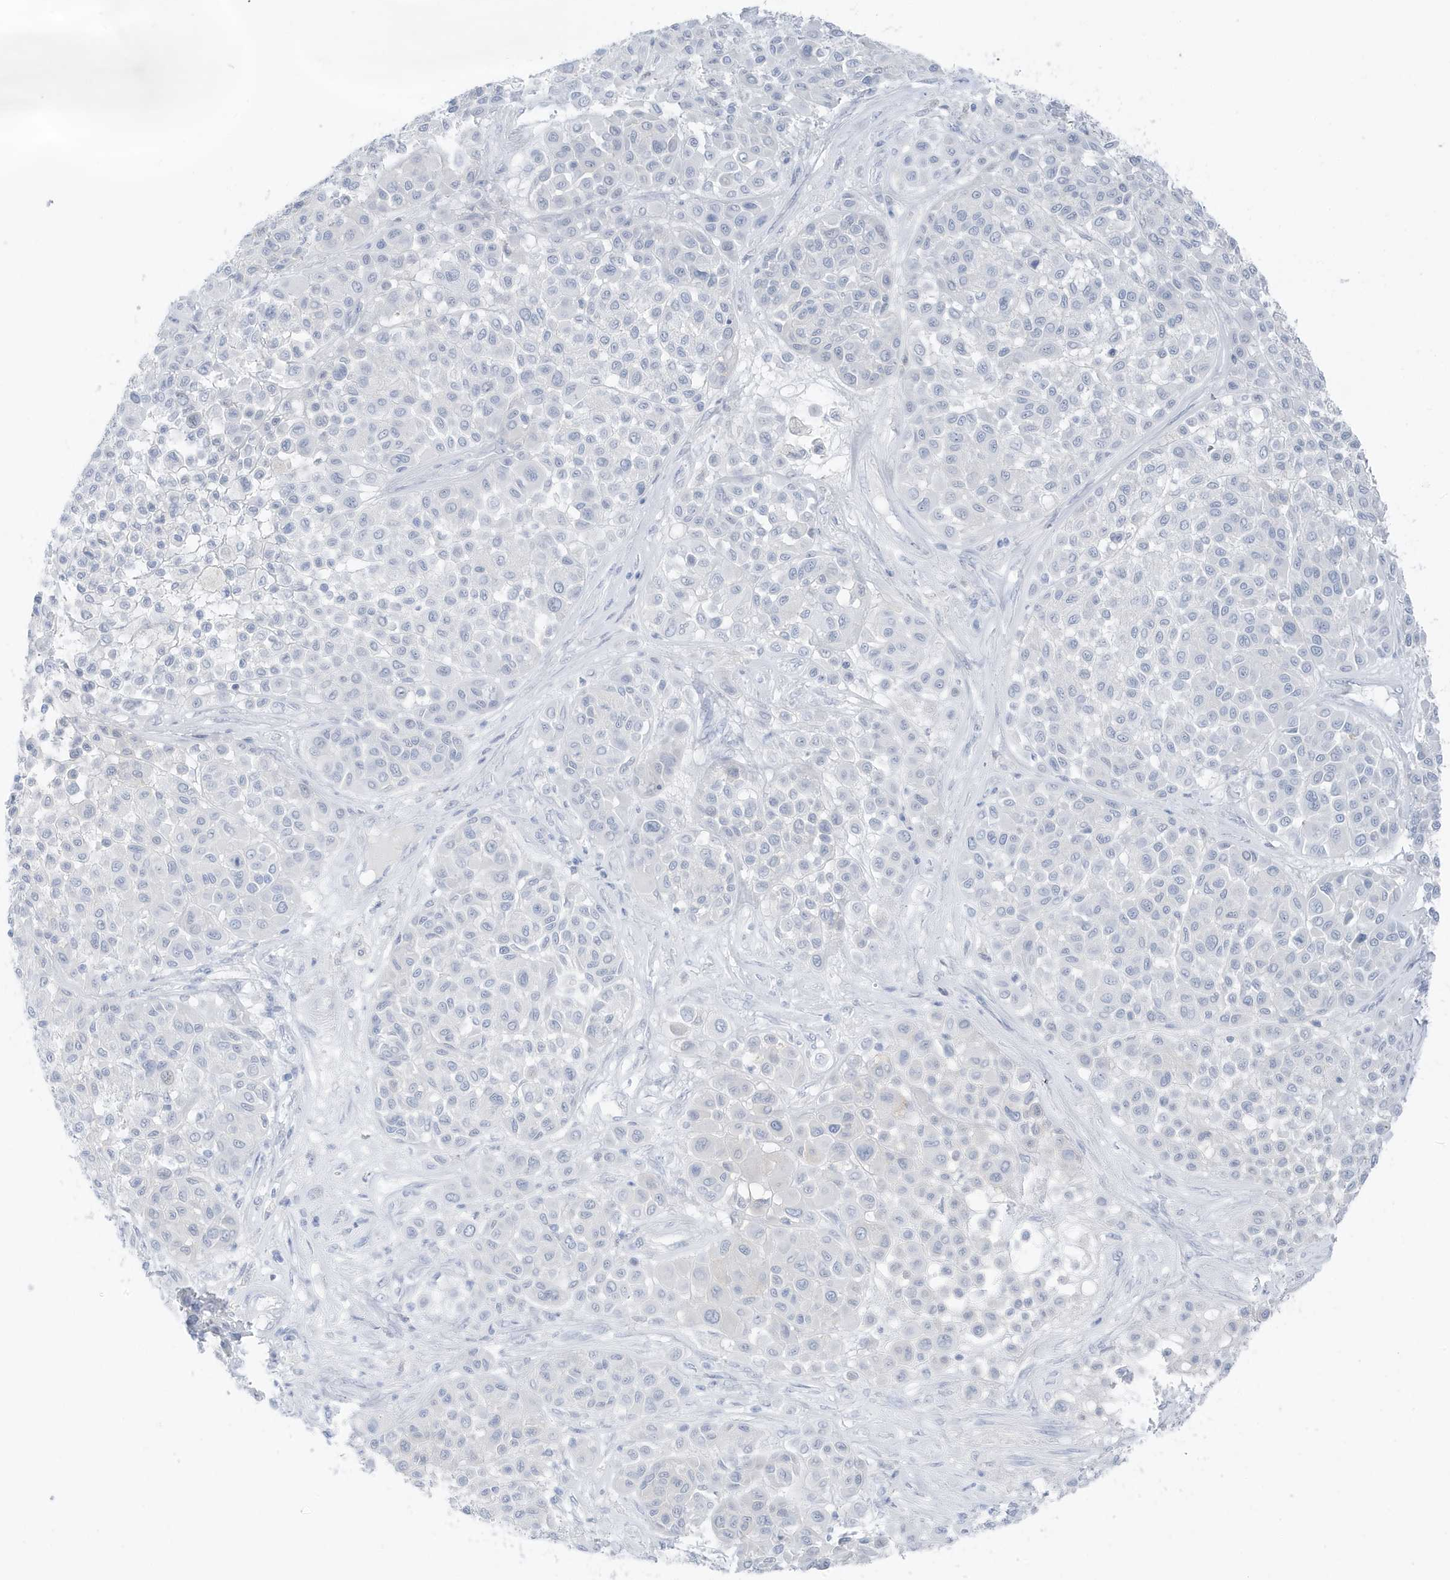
{"staining": {"intensity": "negative", "quantity": "none", "location": "none"}, "tissue": "melanoma", "cell_type": "Tumor cells", "image_type": "cancer", "snomed": [{"axis": "morphology", "description": "Malignant melanoma, Metastatic site"}, {"axis": "topography", "description": "Soft tissue"}], "caption": "This is an immunohistochemistry photomicrograph of malignant melanoma (metastatic site). There is no expression in tumor cells.", "gene": "ZFP64", "patient": {"sex": "male", "age": 41}}